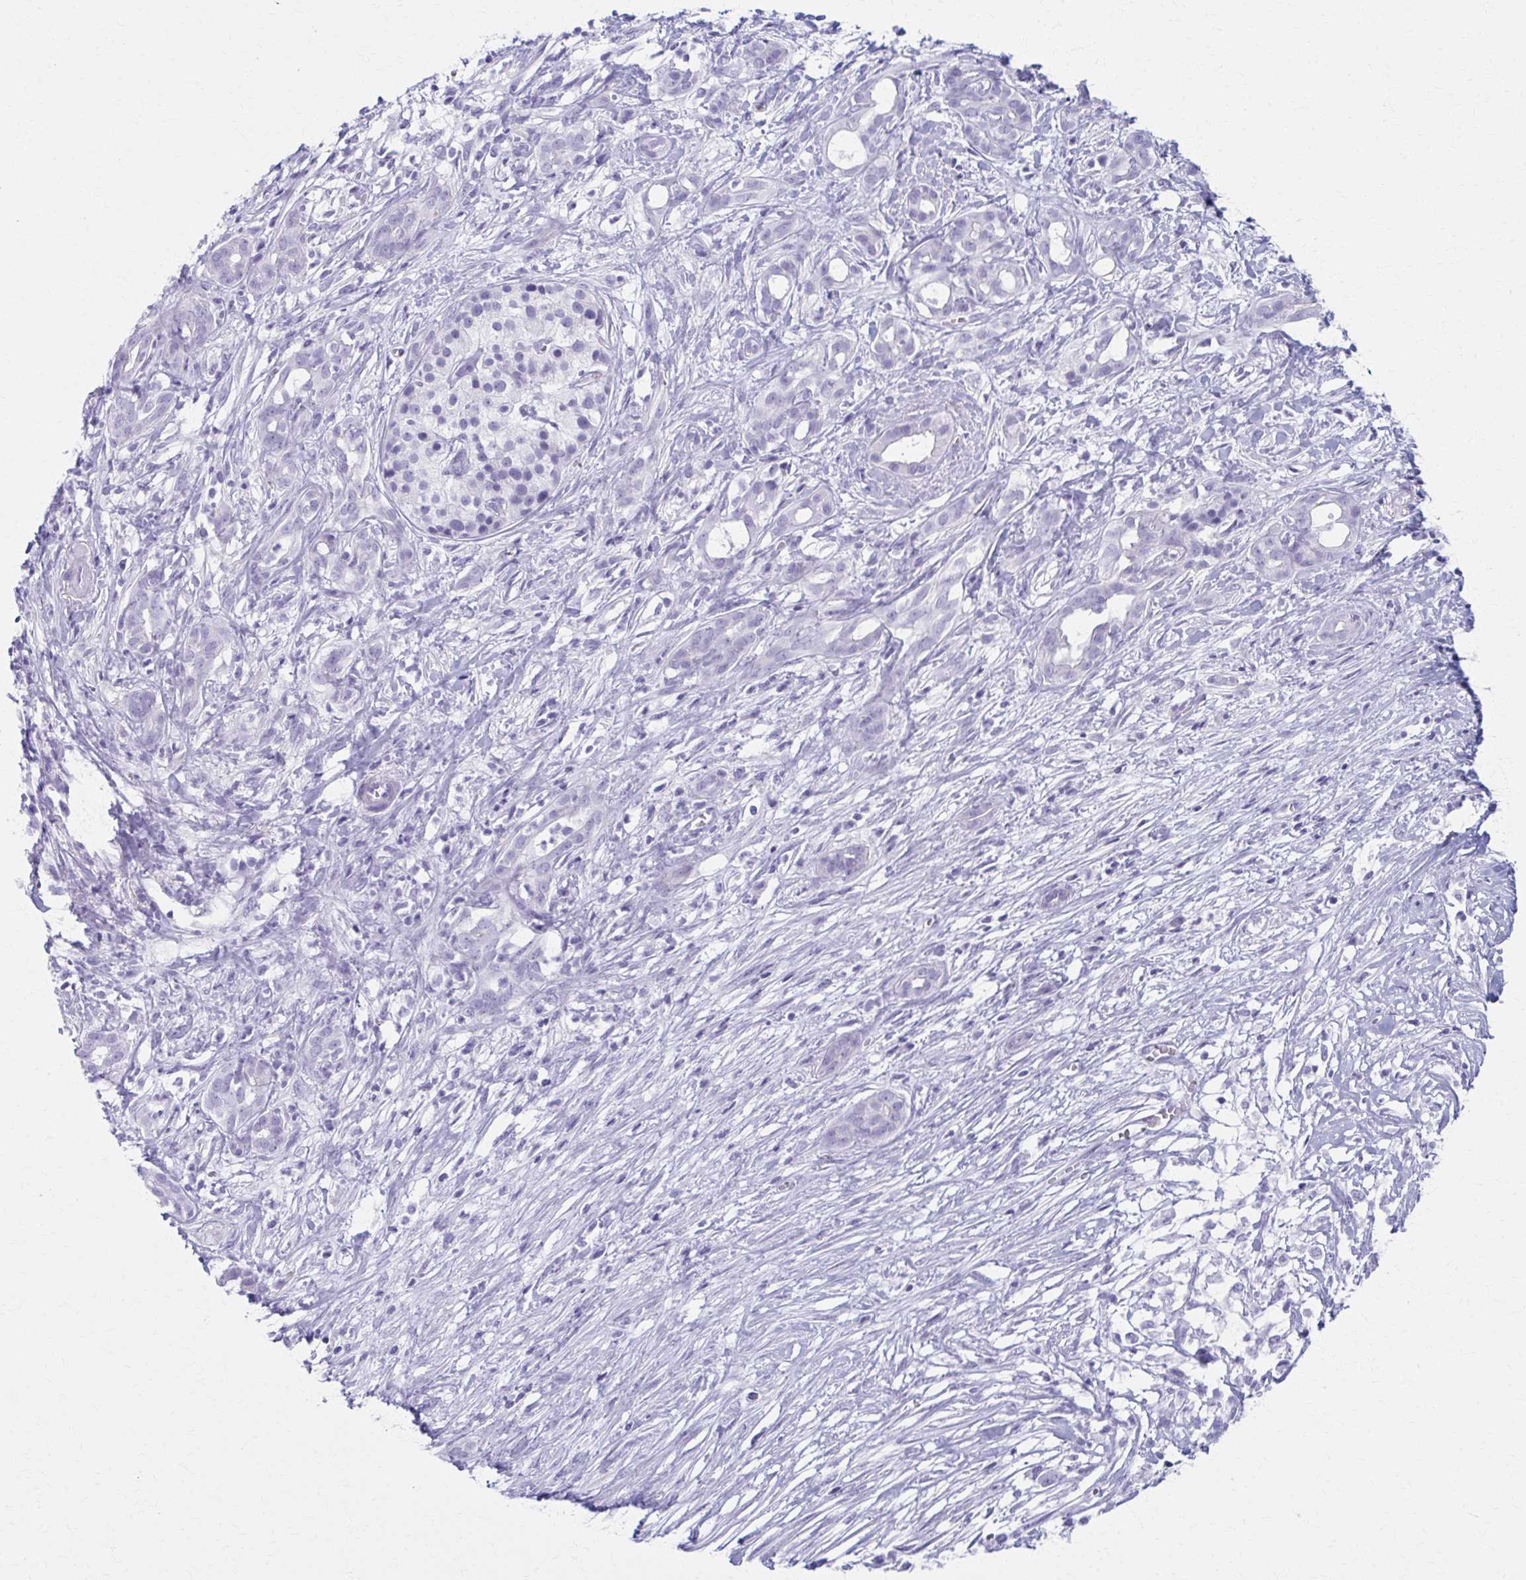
{"staining": {"intensity": "negative", "quantity": "none", "location": "none"}, "tissue": "pancreatic cancer", "cell_type": "Tumor cells", "image_type": "cancer", "snomed": [{"axis": "morphology", "description": "Adenocarcinoma, NOS"}, {"axis": "topography", "description": "Pancreas"}], "caption": "The photomicrograph shows no staining of tumor cells in adenocarcinoma (pancreatic).", "gene": "MPLKIP", "patient": {"sex": "male", "age": 61}}